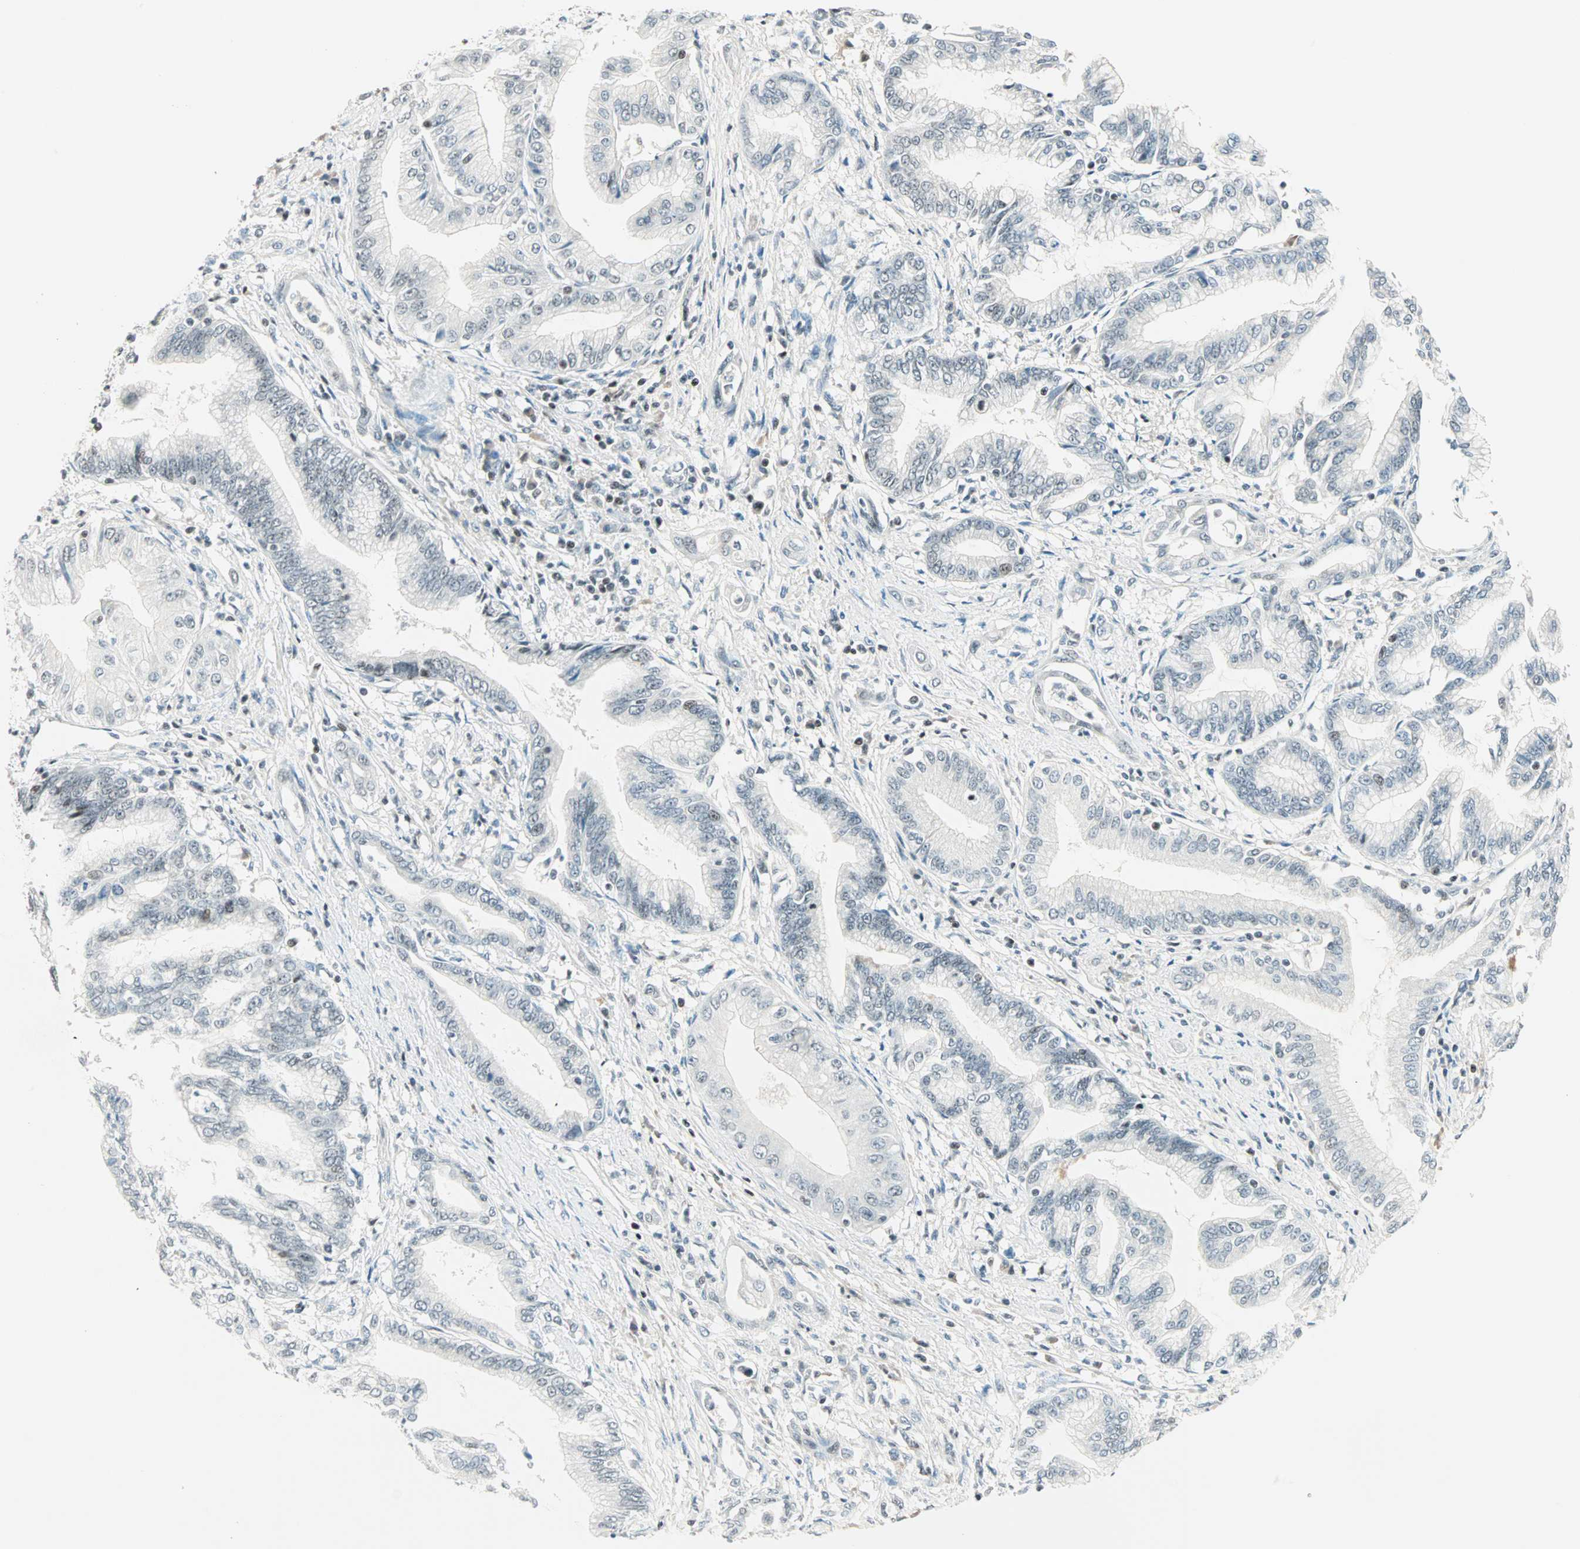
{"staining": {"intensity": "weak", "quantity": "<25%", "location": "nuclear"}, "tissue": "pancreatic cancer", "cell_type": "Tumor cells", "image_type": "cancer", "snomed": [{"axis": "morphology", "description": "Adenocarcinoma, NOS"}, {"axis": "topography", "description": "Pancreas"}], "caption": "IHC histopathology image of human pancreatic cancer (adenocarcinoma) stained for a protein (brown), which demonstrates no positivity in tumor cells.", "gene": "SIN3A", "patient": {"sex": "female", "age": 64}}